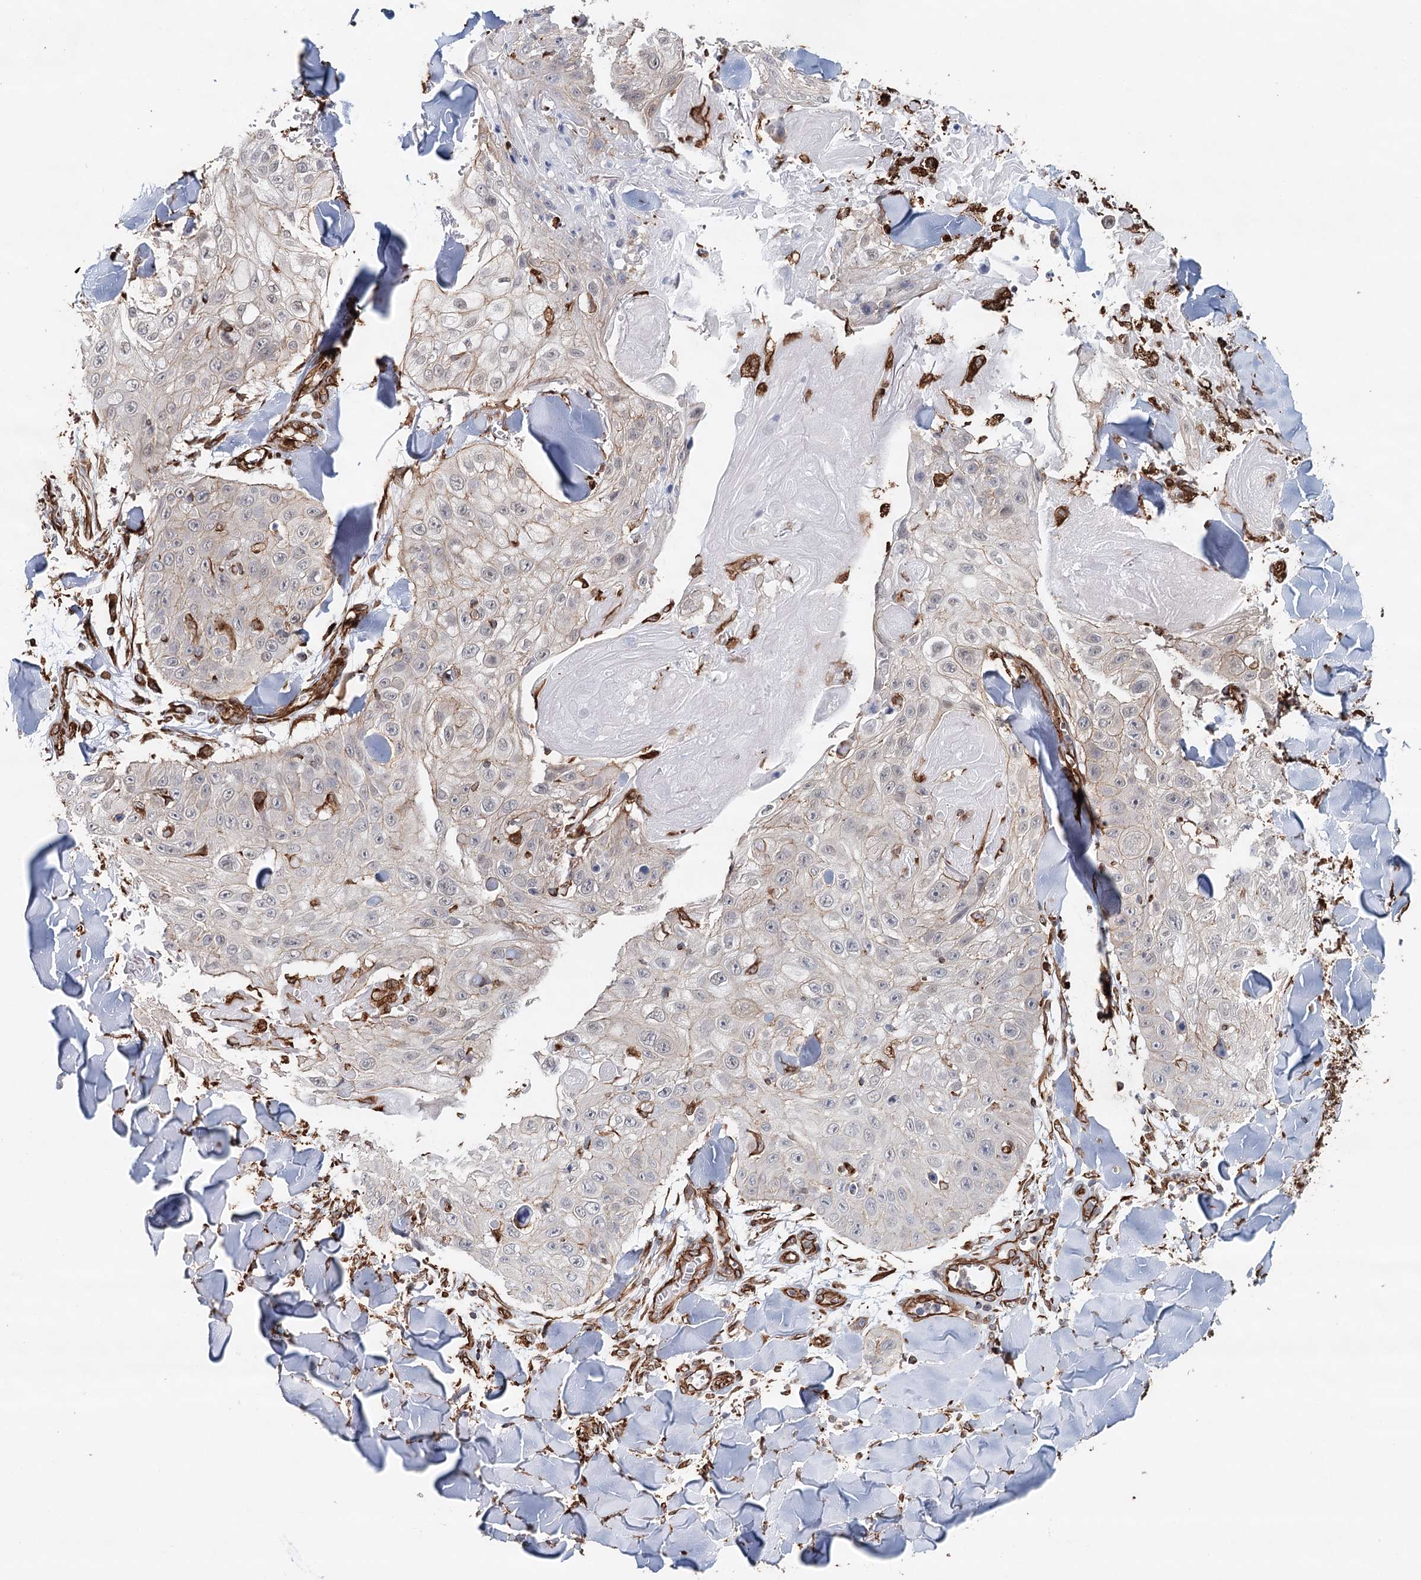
{"staining": {"intensity": "negative", "quantity": "none", "location": "none"}, "tissue": "skin cancer", "cell_type": "Tumor cells", "image_type": "cancer", "snomed": [{"axis": "morphology", "description": "Squamous cell carcinoma, NOS"}, {"axis": "topography", "description": "Skin"}], "caption": "Protein analysis of skin squamous cell carcinoma shows no significant expression in tumor cells.", "gene": "SYNPO", "patient": {"sex": "male", "age": 86}}